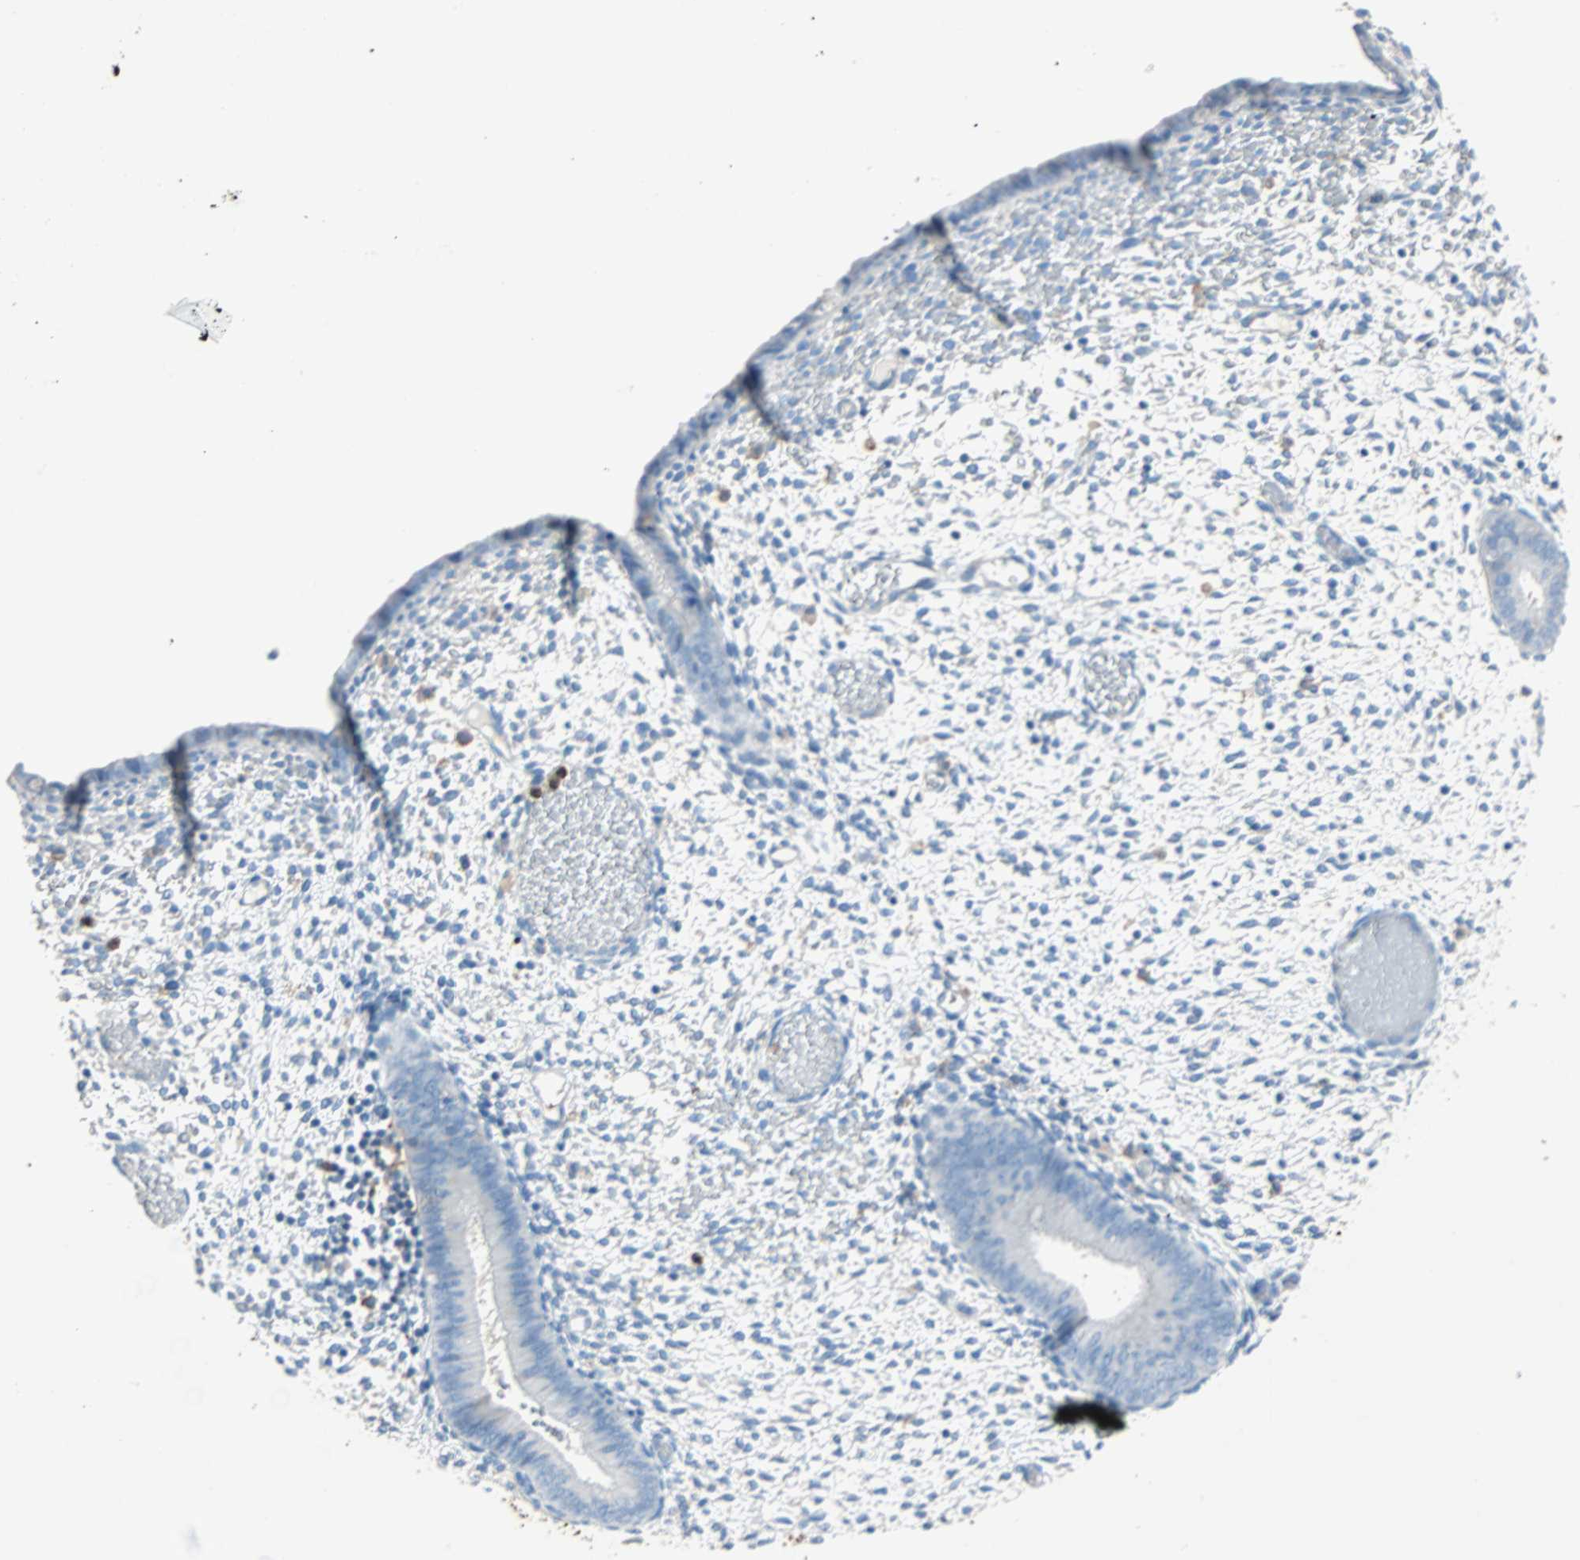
{"staining": {"intensity": "negative", "quantity": "none", "location": "none"}, "tissue": "endometrium", "cell_type": "Cells in endometrial stroma", "image_type": "normal", "snomed": [{"axis": "morphology", "description": "Normal tissue, NOS"}, {"axis": "topography", "description": "Endometrium"}], "caption": "Cells in endometrial stroma are negative for protein expression in benign human endometrium.", "gene": "CLEC4A", "patient": {"sex": "female", "age": 42}}